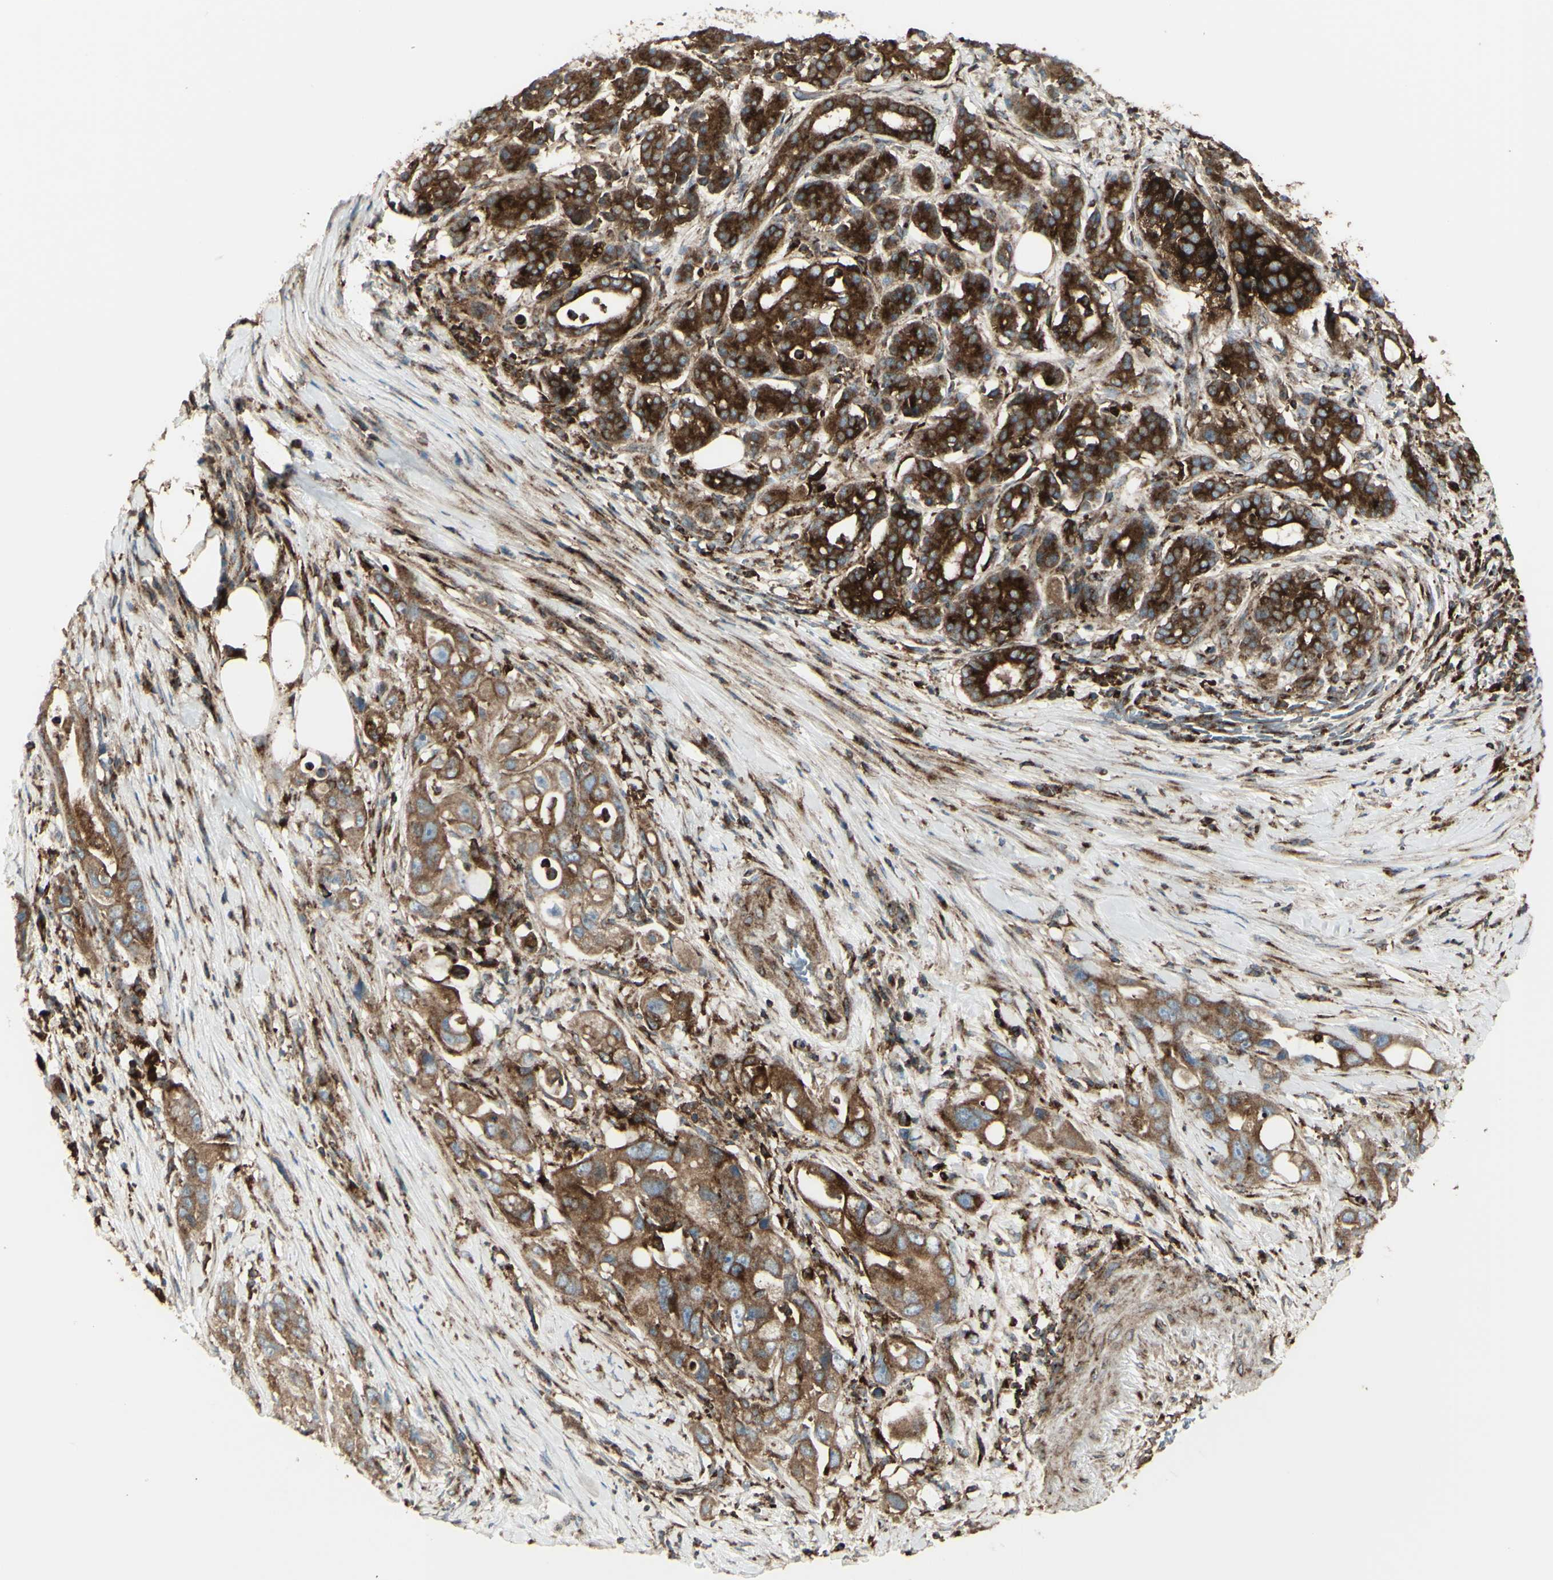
{"staining": {"intensity": "strong", "quantity": ">75%", "location": "cytoplasmic/membranous"}, "tissue": "pancreatic cancer", "cell_type": "Tumor cells", "image_type": "cancer", "snomed": [{"axis": "morphology", "description": "Normal tissue, NOS"}, {"axis": "topography", "description": "Pancreas"}], "caption": "Tumor cells show strong cytoplasmic/membranous staining in about >75% of cells in pancreatic cancer. Immunohistochemistry stains the protein in brown and the nuclei are stained blue.", "gene": "NAPA", "patient": {"sex": "male", "age": 42}}